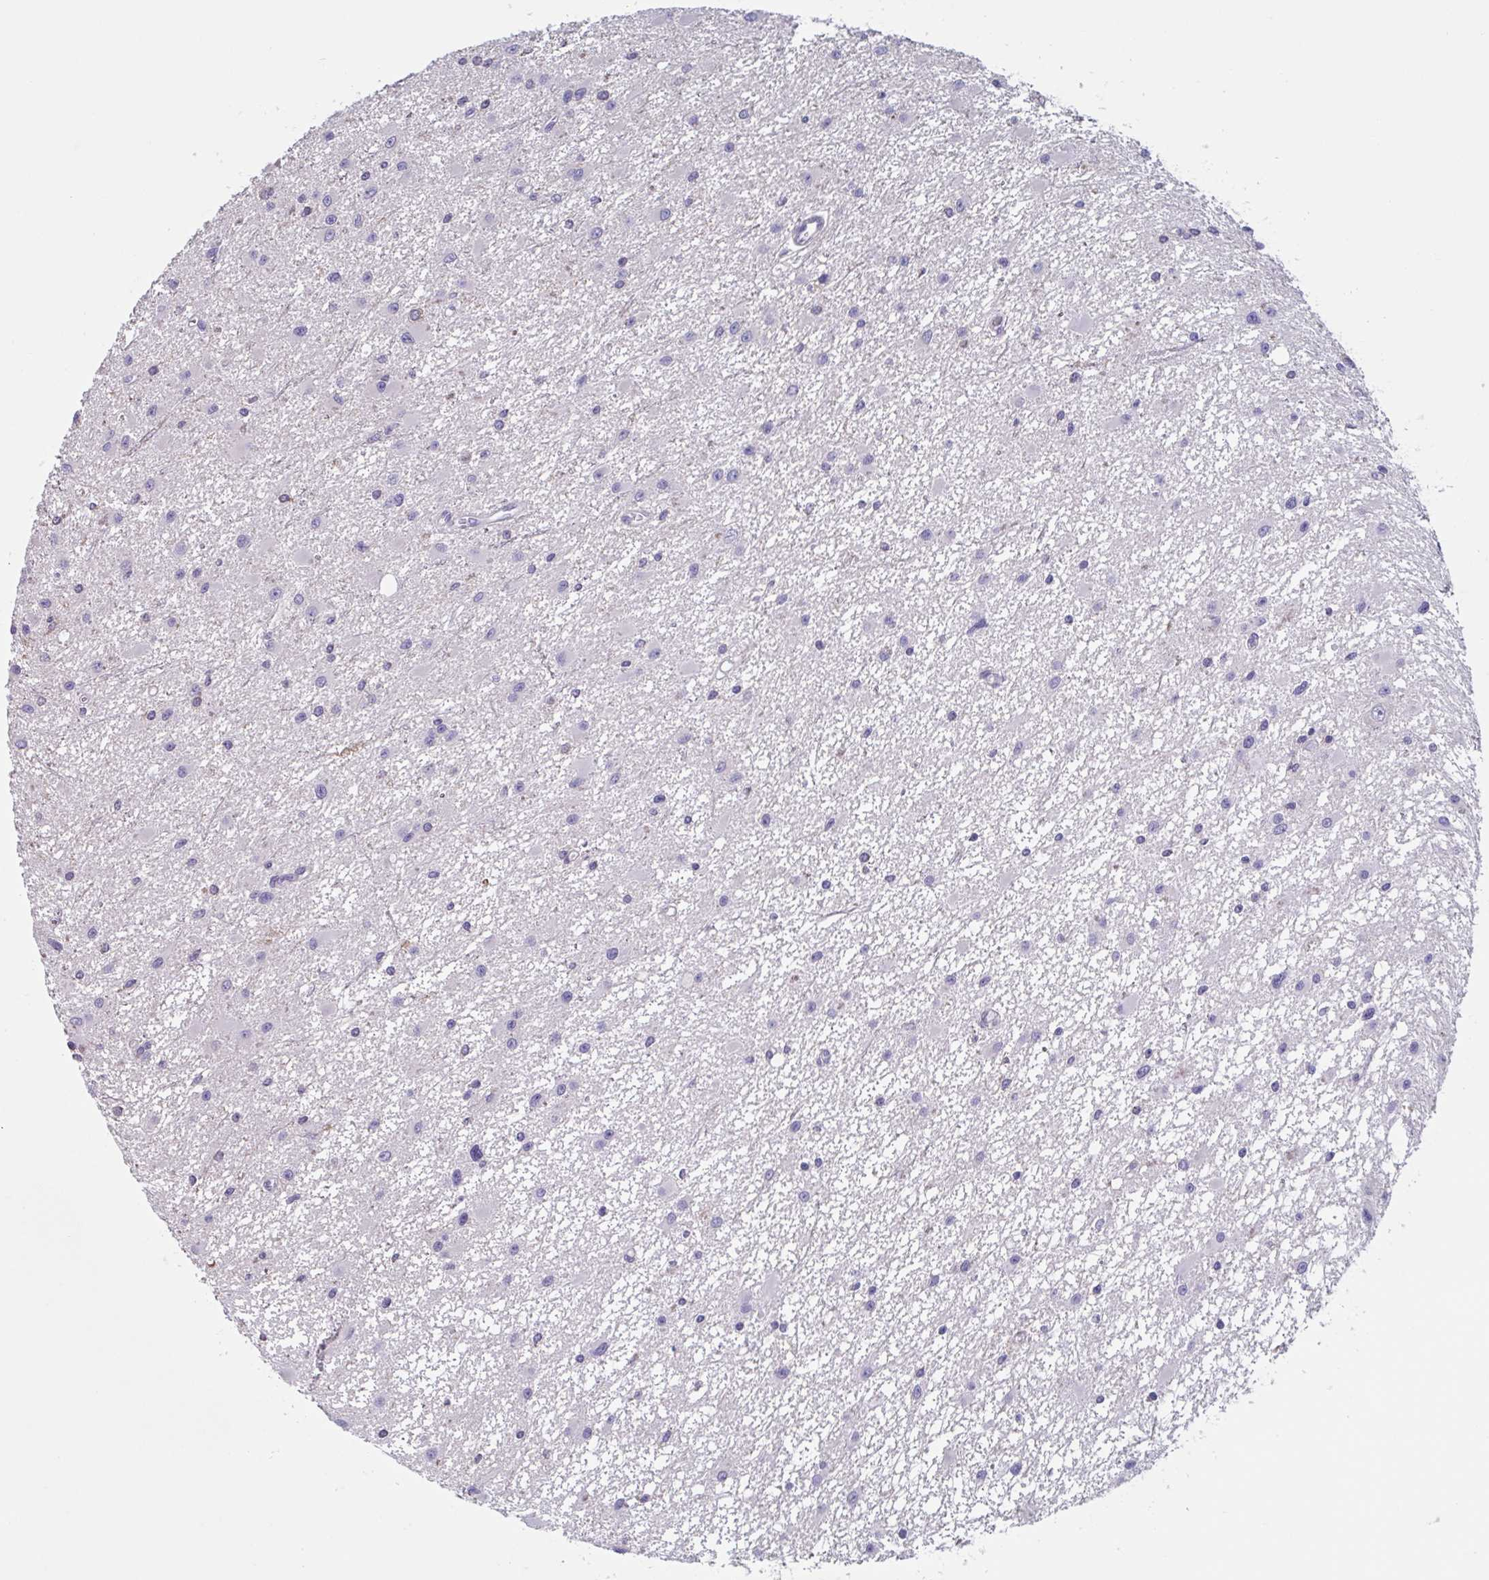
{"staining": {"intensity": "negative", "quantity": "none", "location": "none"}, "tissue": "glioma", "cell_type": "Tumor cells", "image_type": "cancer", "snomed": [{"axis": "morphology", "description": "Glioma, malignant, High grade"}, {"axis": "topography", "description": "Brain"}], "caption": "DAB (3,3'-diaminobenzidine) immunohistochemical staining of glioma shows no significant staining in tumor cells.", "gene": "LPIN3", "patient": {"sex": "male", "age": 54}}